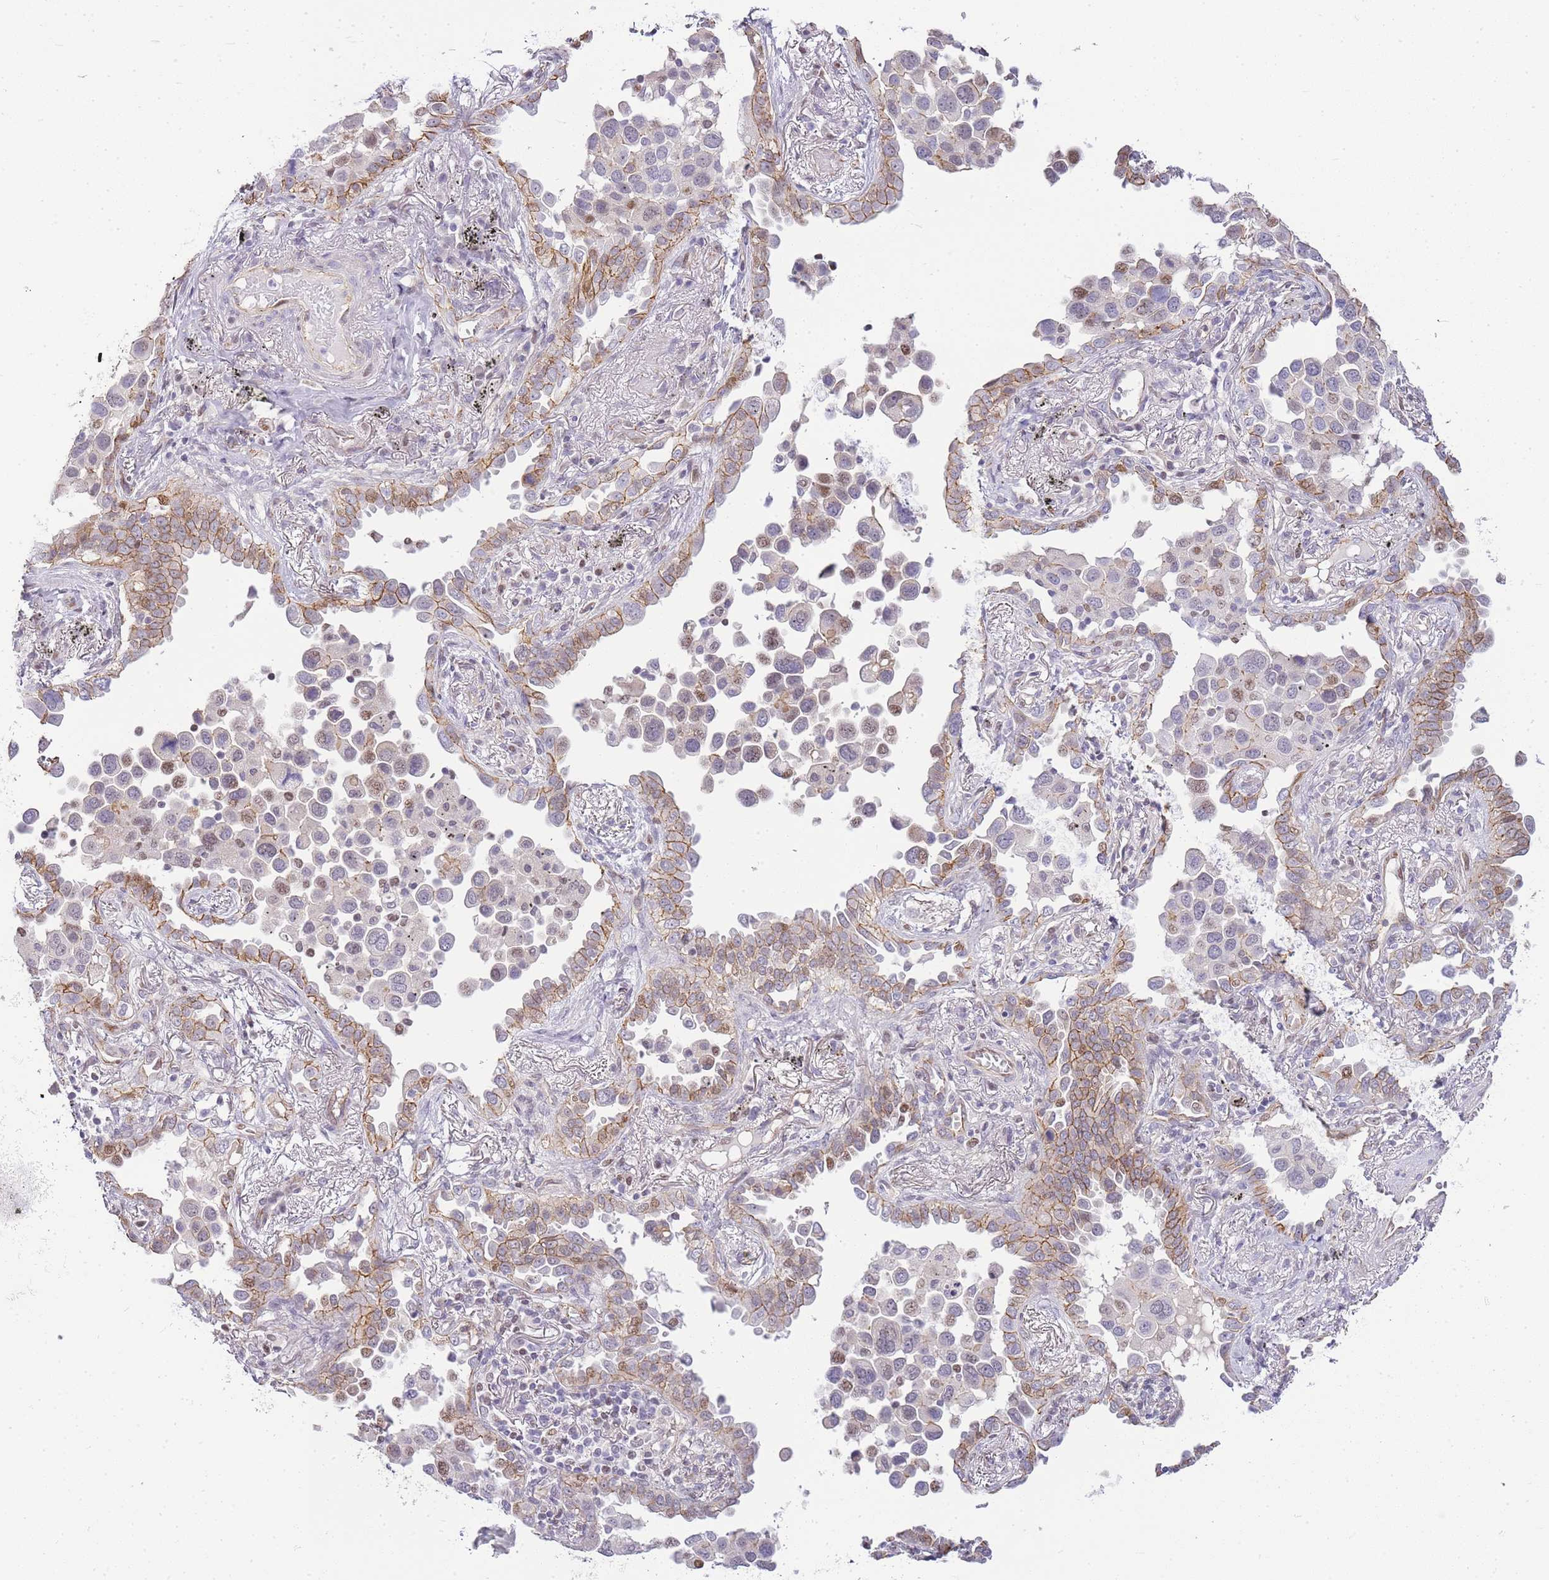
{"staining": {"intensity": "moderate", "quantity": "25%-75%", "location": "cytoplasmic/membranous"}, "tissue": "lung cancer", "cell_type": "Tumor cells", "image_type": "cancer", "snomed": [{"axis": "morphology", "description": "Adenocarcinoma, NOS"}, {"axis": "topography", "description": "Lung"}], "caption": "Human lung cancer stained for a protein (brown) exhibits moderate cytoplasmic/membranous positive staining in about 25%-75% of tumor cells.", "gene": "CLBA1", "patient": {"sex": "male", "age": 67}}